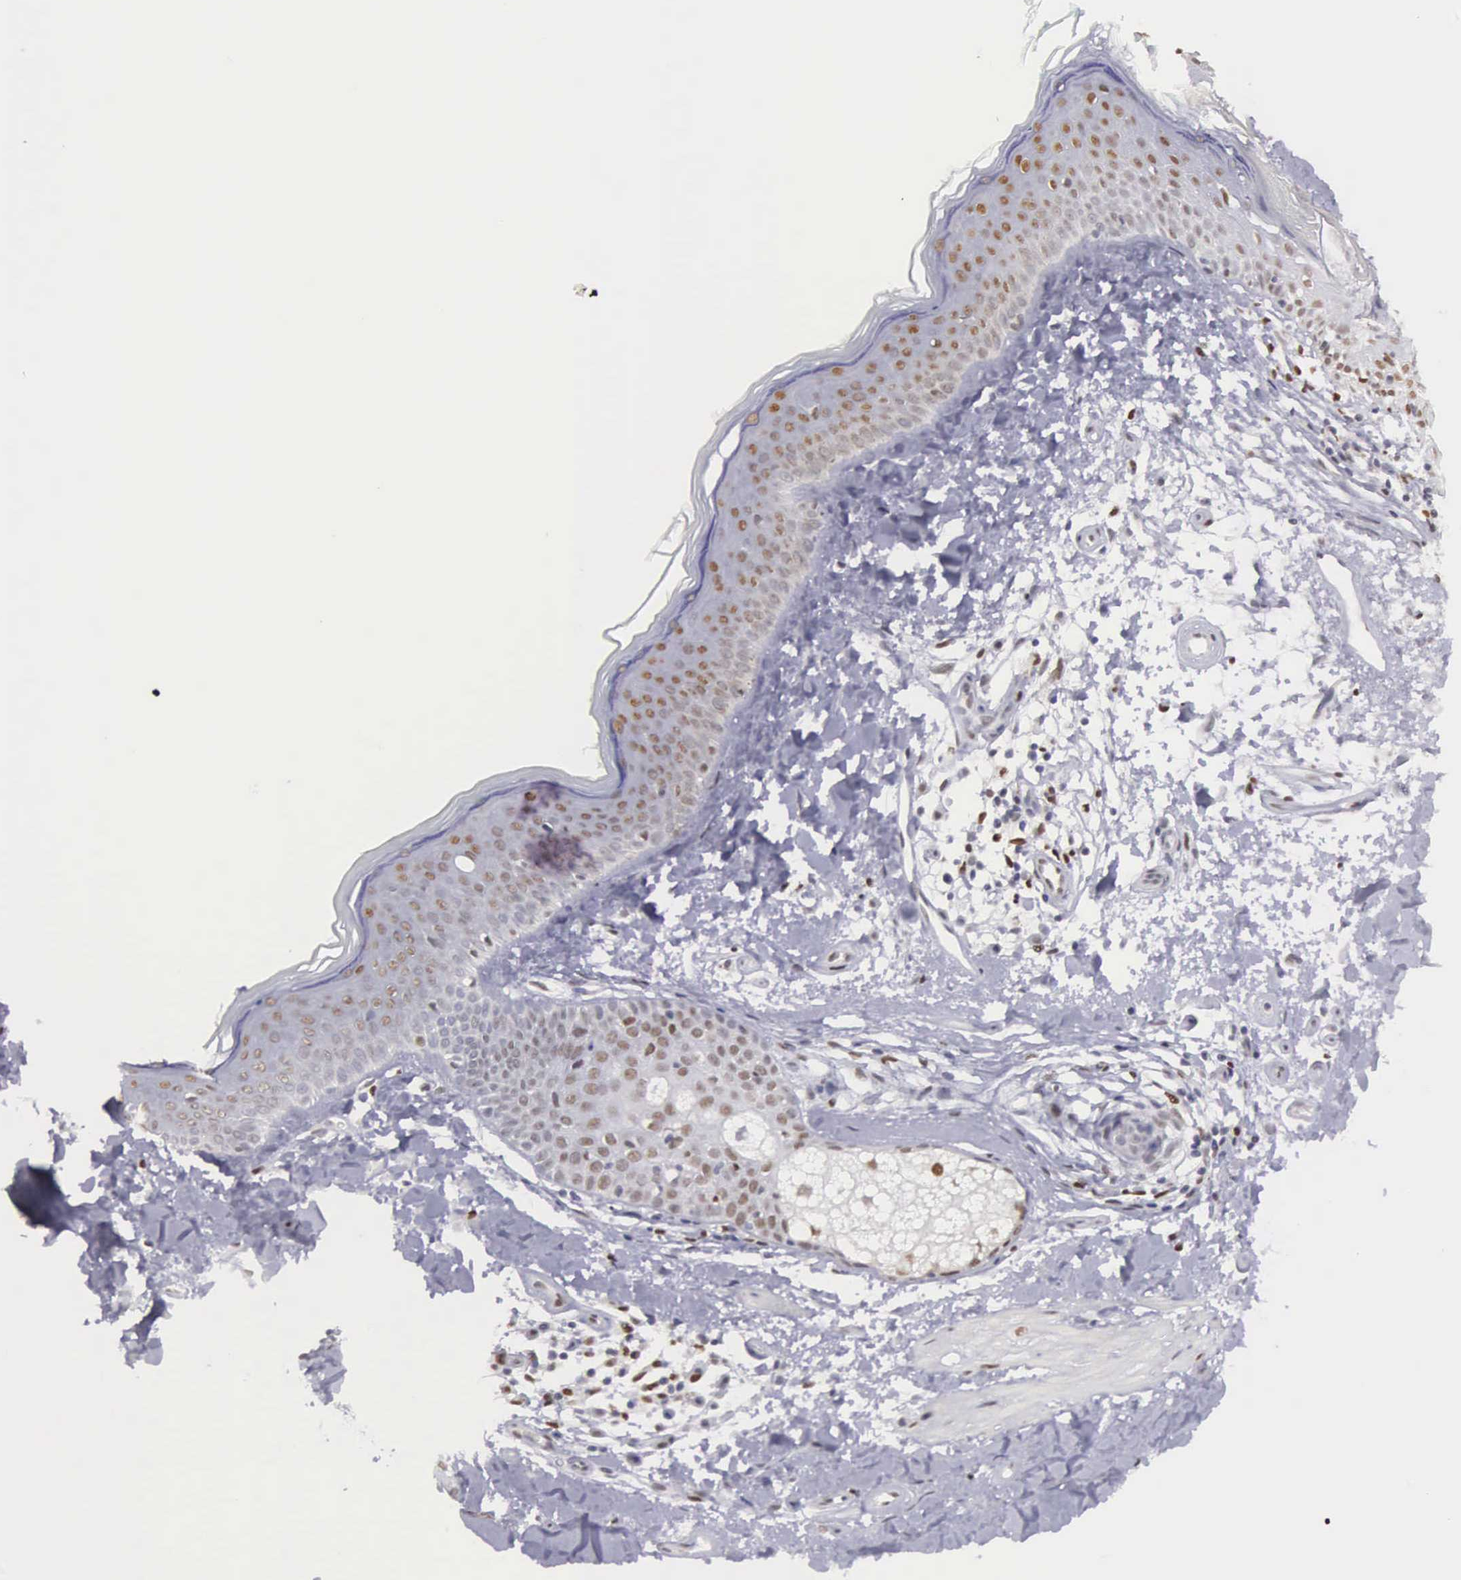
{"staining": {"intensity": "moderate", "quantity": "25%-75%", "location": "nuclear"}, "tissue": "skin", "cell_type": "Keratinocytes", "image_type": "normal", "snomed": [{"axis": "morphology", "description": "Normal tissue, NOS"}, {"axis": "topography", "description": "Skin"}], "caption": "Skin stained with DAB (3,3'-diaminobenzidine) IHC displays medium levels of moderate nuclear positivity in about 25%-75% of keratinocytes.", "gene": "ETV6", "patient": {"sex": "male", "age": 86}}